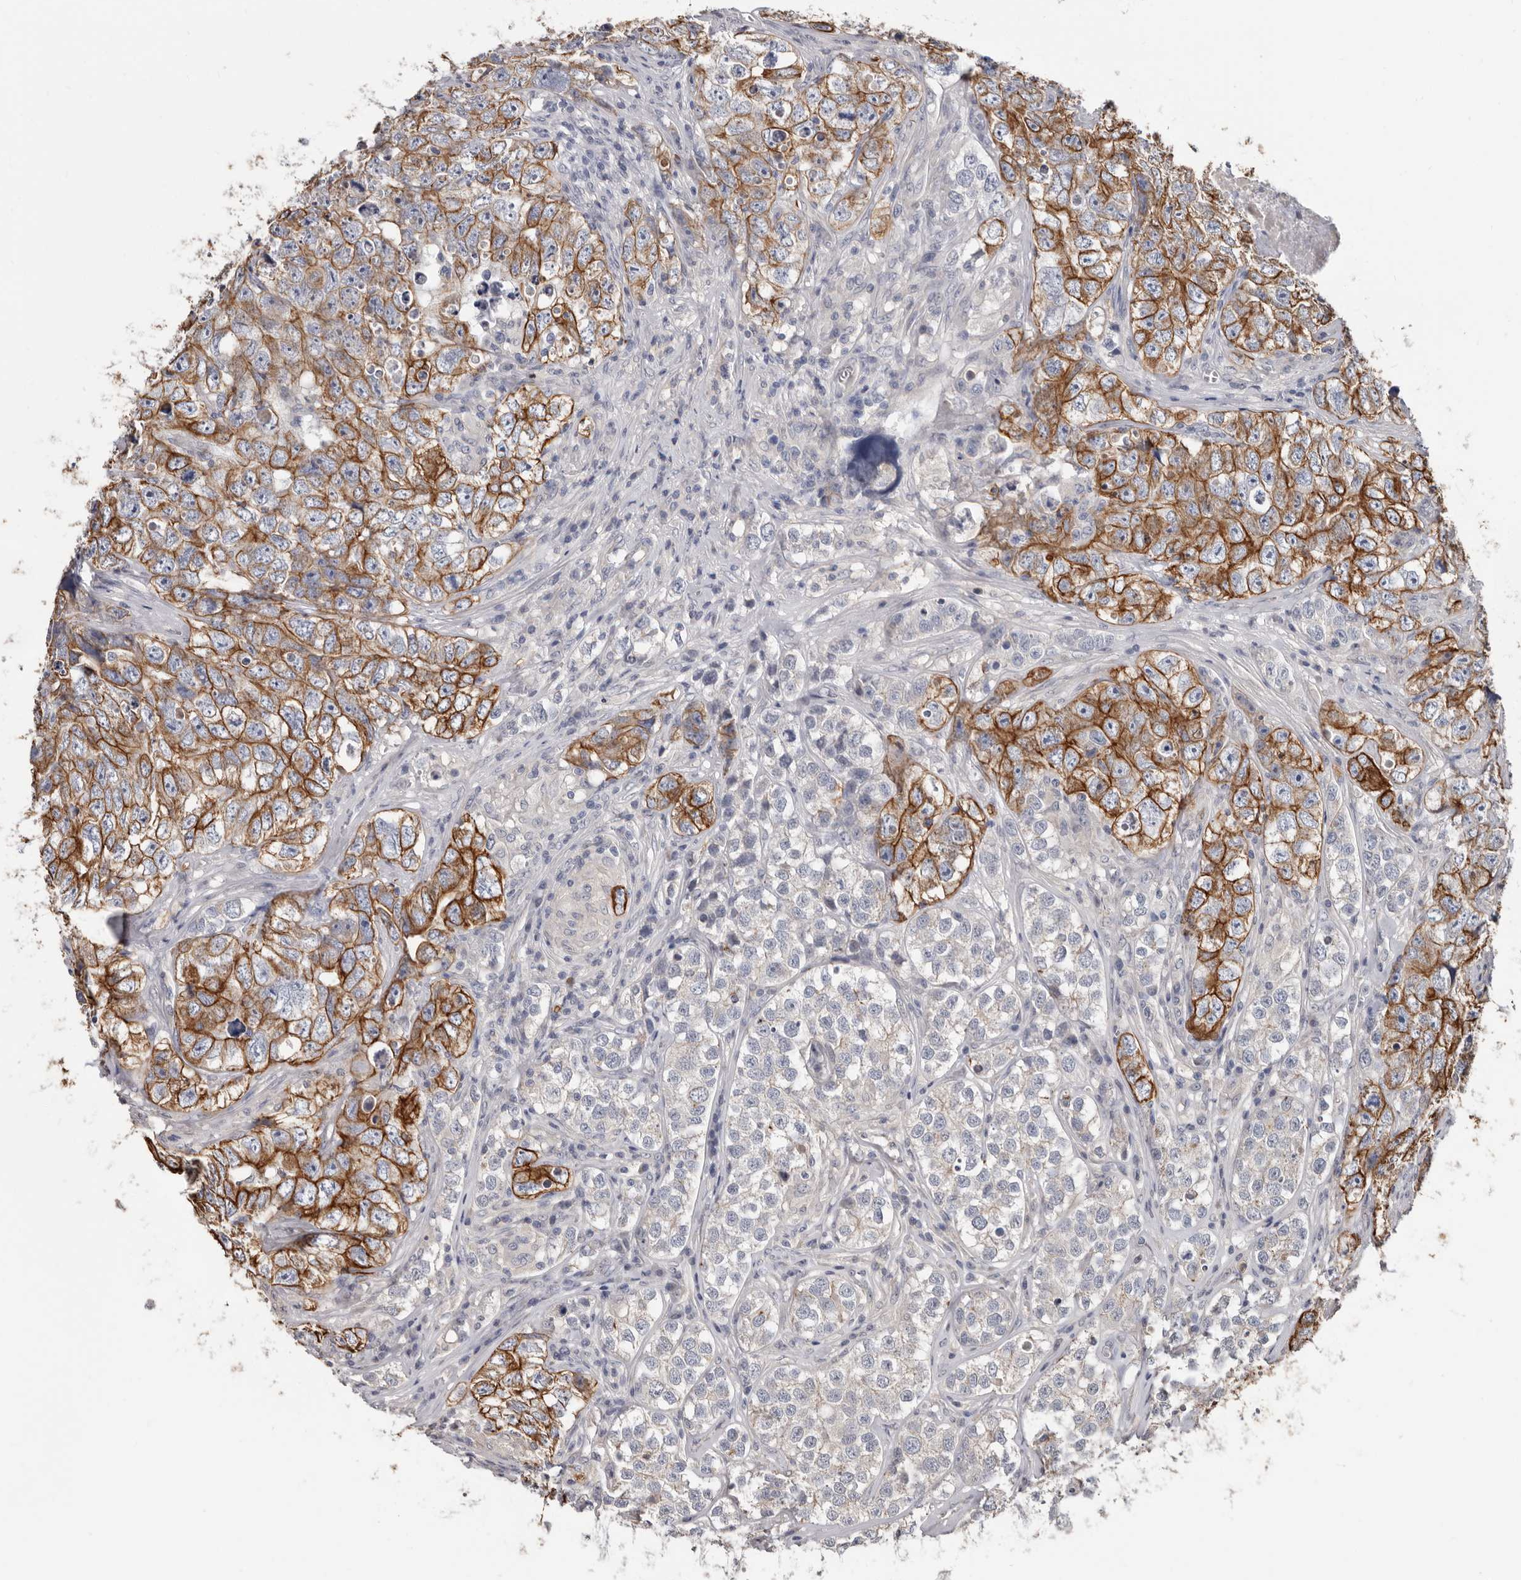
{"staining": {"intensity": "moderate", "quantity": ">75%", "location": "cytoplasmic/membranous"}, "tissue": "testis cancer", "cell_type": "Tumor cells", "image_type": "cancer", "snomed": [{"axis": "morphology", "description": "Seminoma, NOS"}, {"axis": "morphology", "description": "Carcinoma, Embryonal, NOS"}, {"axis": "topography", "description": "Testis"}], "caption": "Immunohistochemistry (IHC) (DAB (3,3'-diaminobenzidine)) staining of human embryonal carcinoma (testis) shows moderate cytoplasmic/membranous protein expression in about >75% of tumor cells. (Brightfield microscopy of DAB IHC at high magnification).", "gene": "MRPL18", "patient": {"sex": "male", "age": 43}}